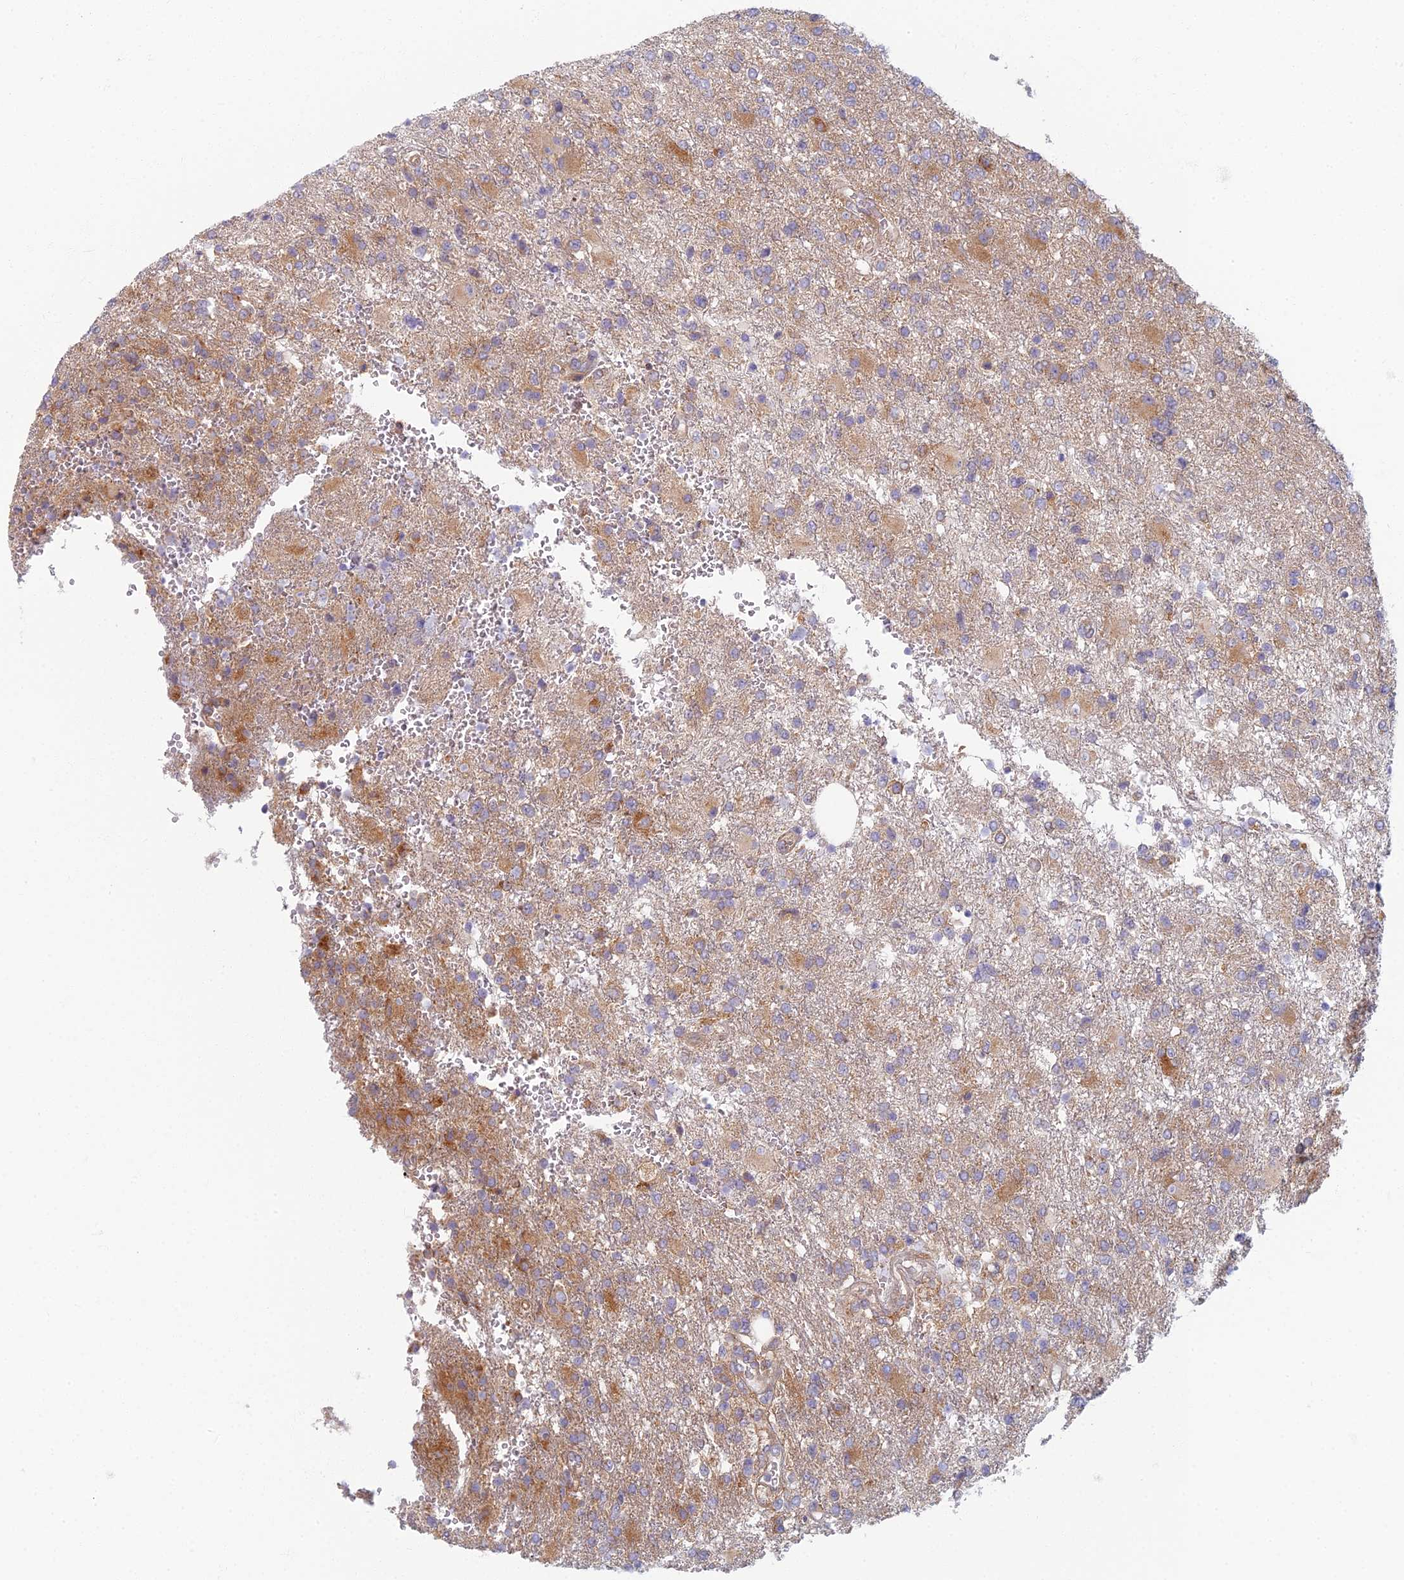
{"staining": {"intensity": "moderate", "quantity": "<25%", "location": "cytoplasmic/membranous"}, "tissue": "glioma", "cell_type": "Tumor cells", "image_type": "cancer", "snomed": [{"axis": "morphology", "description": "Glioma, malignant, High grade"}, {"axis": "topography", "description": "Brain"}], "caption": "Malignant glioma (high-grade) stained for a protein (brown) reveals moderate cytoplasmic/membranous positive positivity in about <25% of tumor cells.", "gene": "PROX2", "patient": {"sex": "male", "age": 56}}